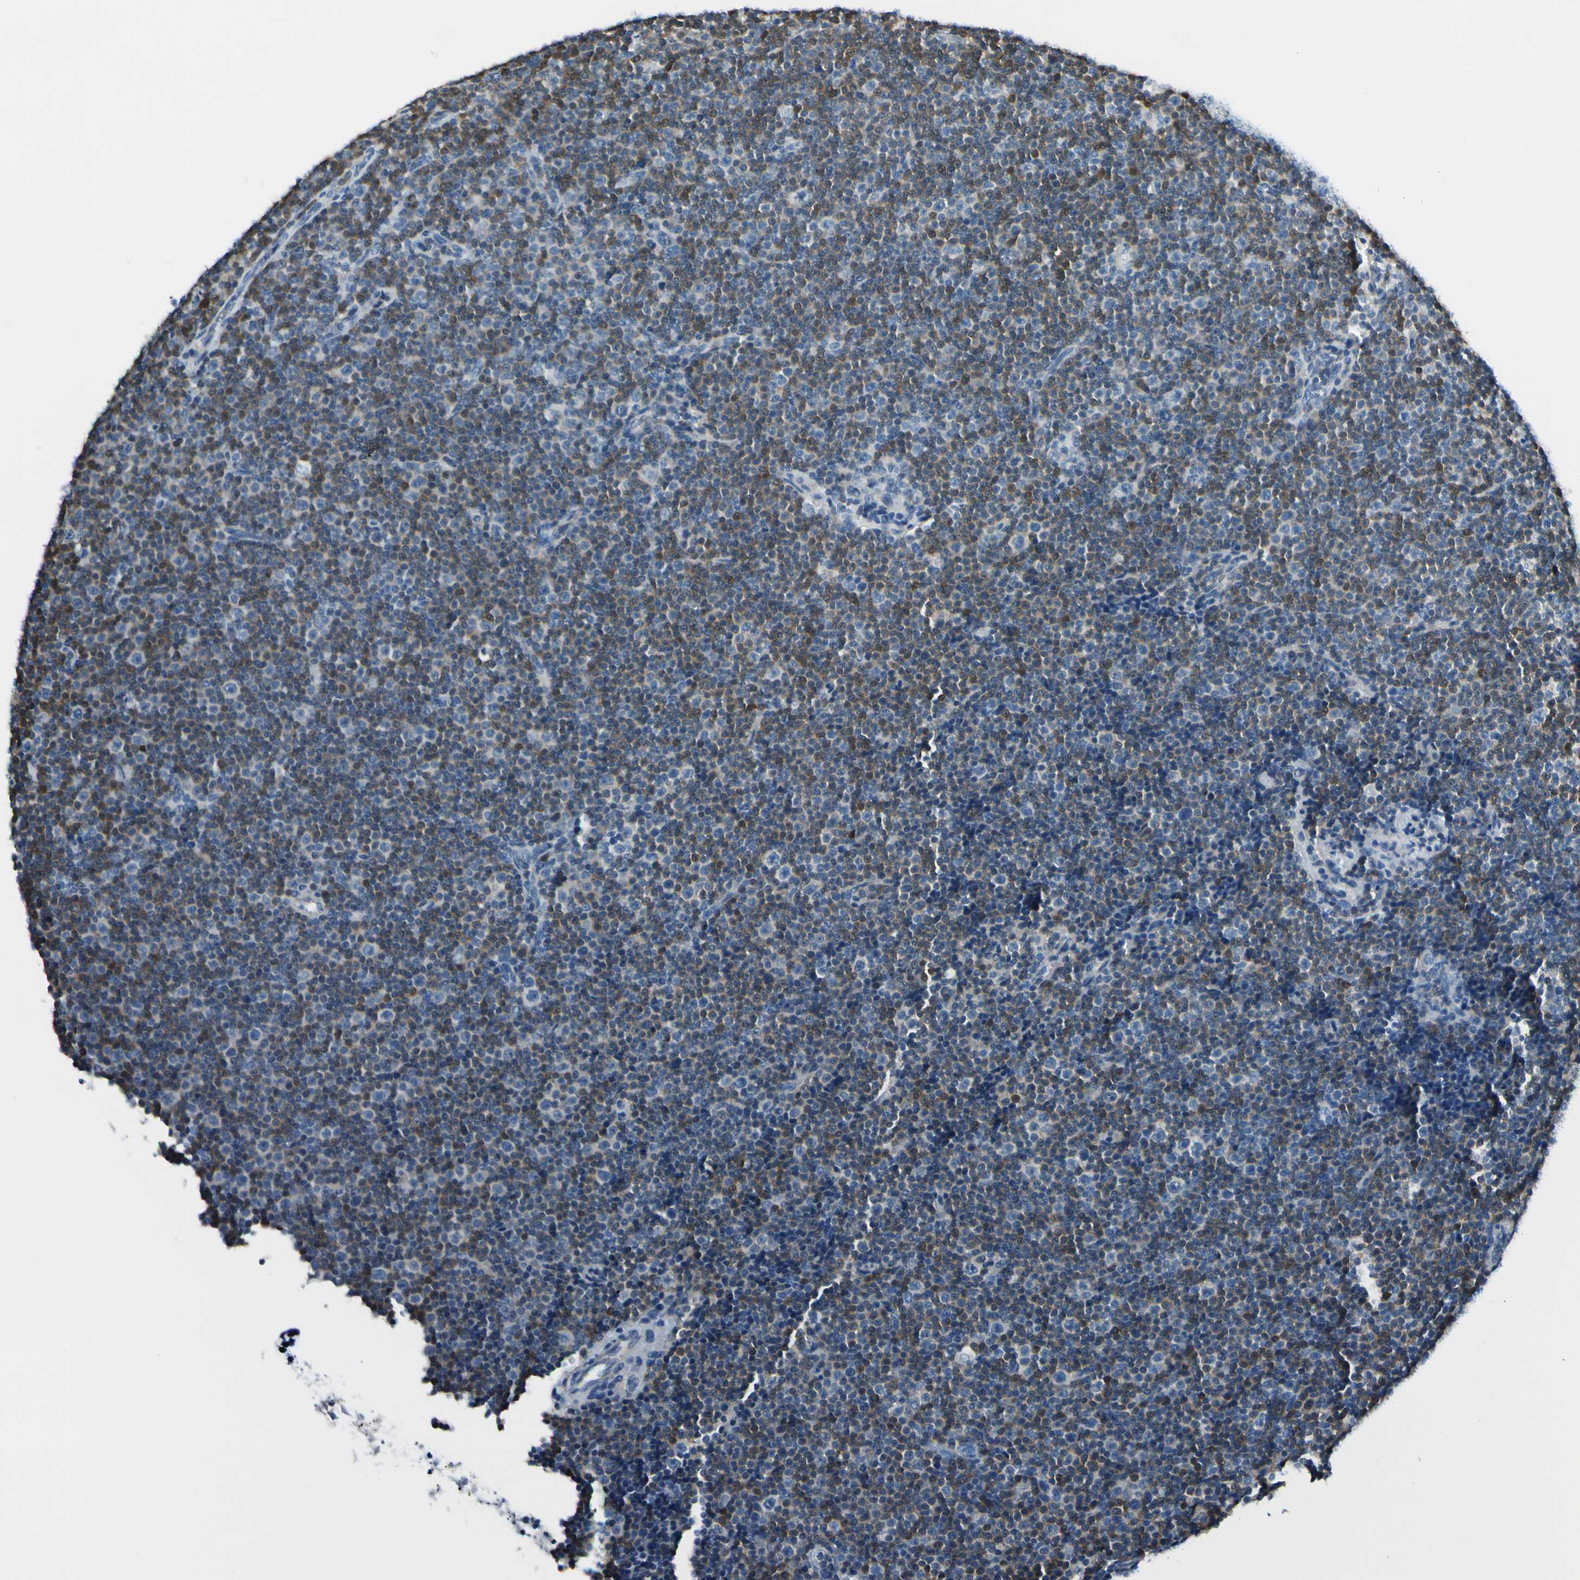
{"staining": {"intensity": "negative", "quantity": "none", "location": "none"}, "tissue": "lymphoma", "cell_type": "Tumor cells", "image_type": "cancer", "snomed": [{"axis": "morphology", "description": "Malignant lymphoma, non-Hodgkin's type, Low grade"}, {"axis": "topography", "description": "Lymph node"}], "caption": "This photomicrograph is of lymphoma stained with IHC to label a protein in brown with the nuclei are counter-stained blue. There is no expression in tumor cells.", "gene": "PEBP1", "patient": {"sex": "female", "age": 67}}